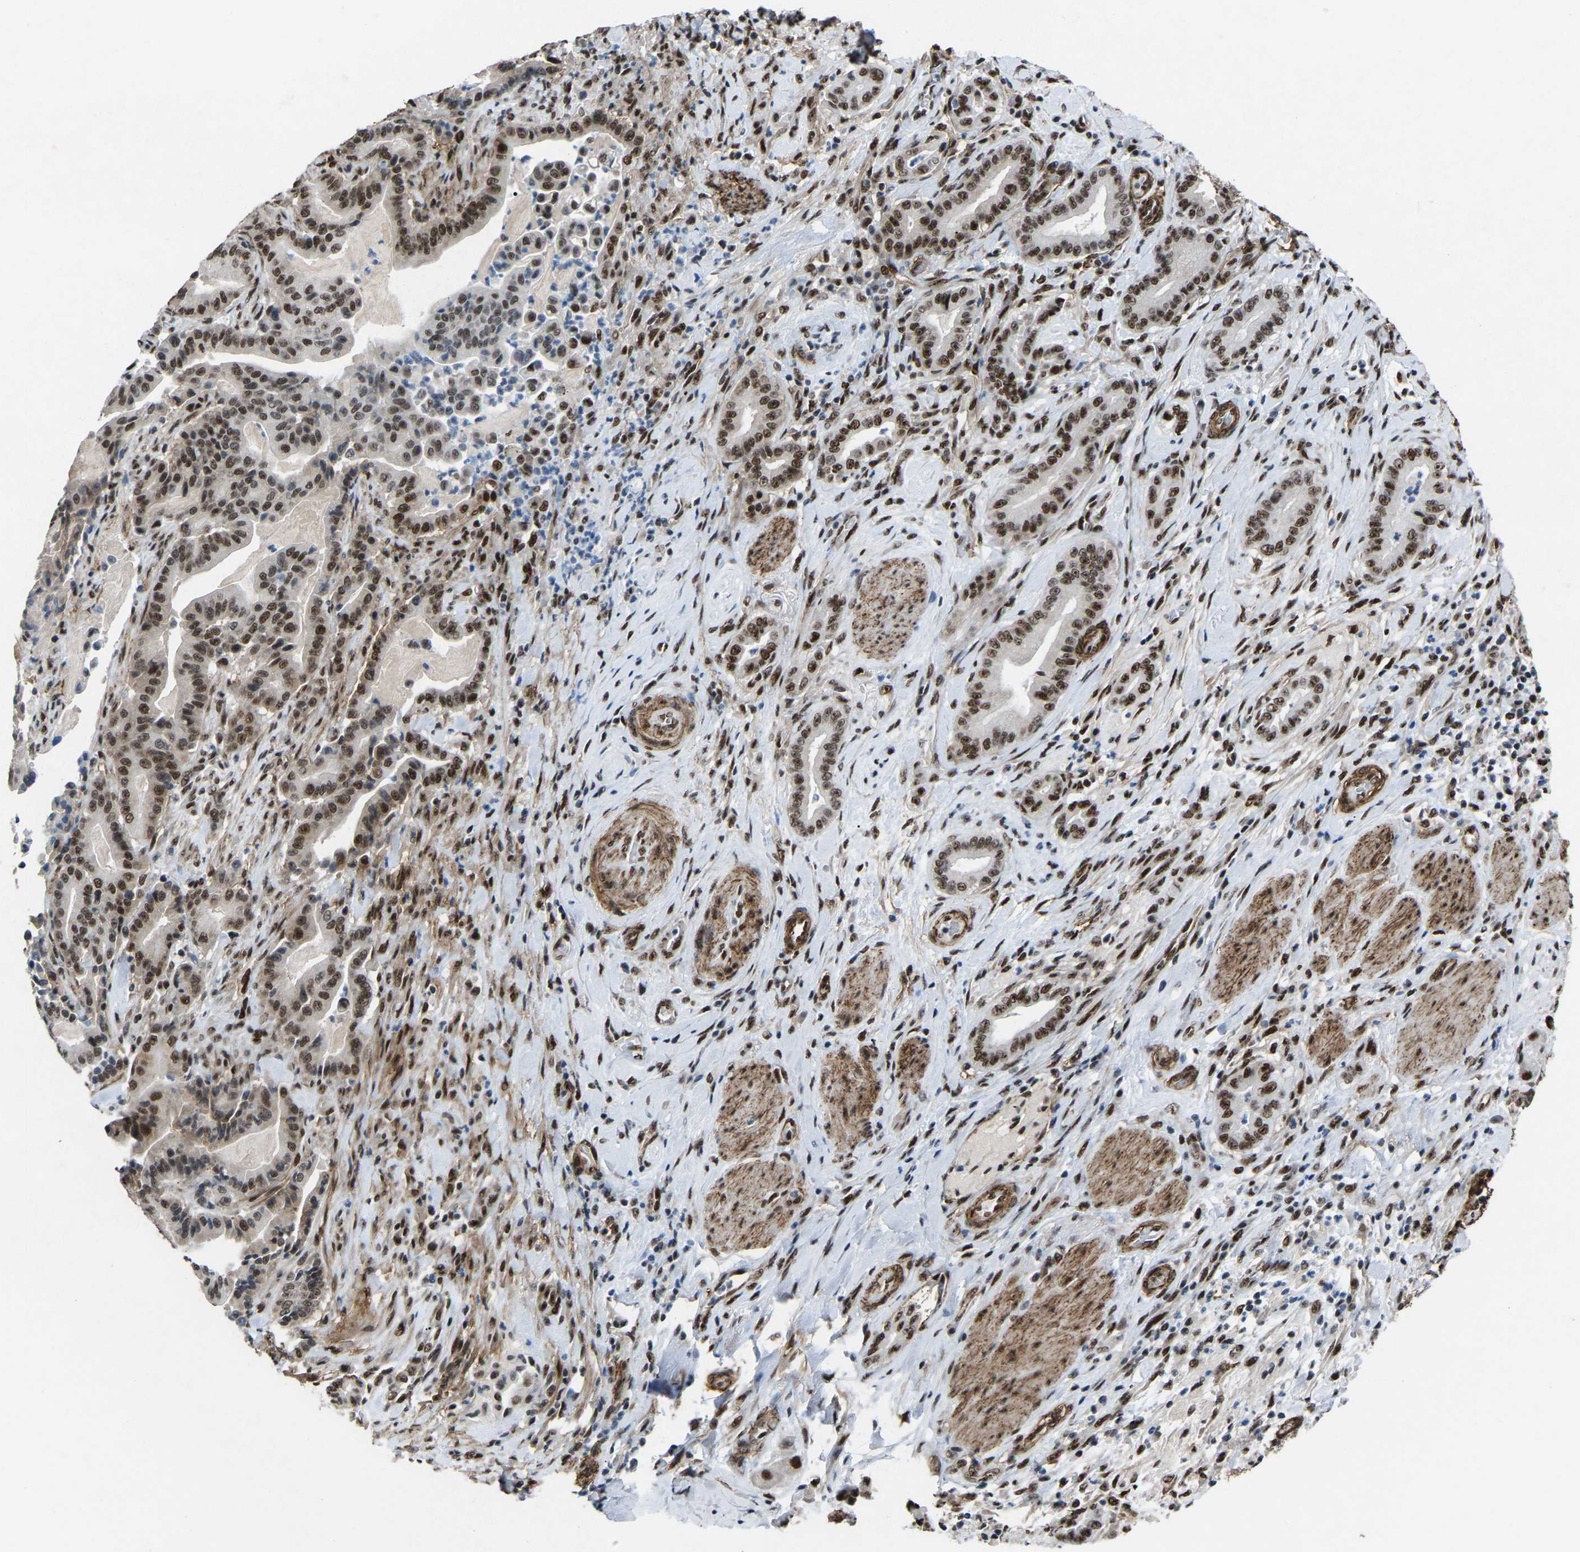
{"staining": {"intensity": "moderate", "quantity": ">75%", "location": "nuclear"}, "tissue": "pancreatic cancer", "cell_type": "Tumor cells", "image_type": "cancer", "snomed": [{"axis": "morphology", "description": "Normal tissue, NOS"}, {"axis": "morphology", "description": "Adenocarcinoma, NOS"}, {"axis": "topography", "description": "Pancreas"}], "caption": "Human pancreatic cancer stained for a protein (brown) shows moderate nuclear positive expression in approximately >75% of tumor cells.", "gene": "DDX5", "patient": {"sex": "male", "age": 63}}